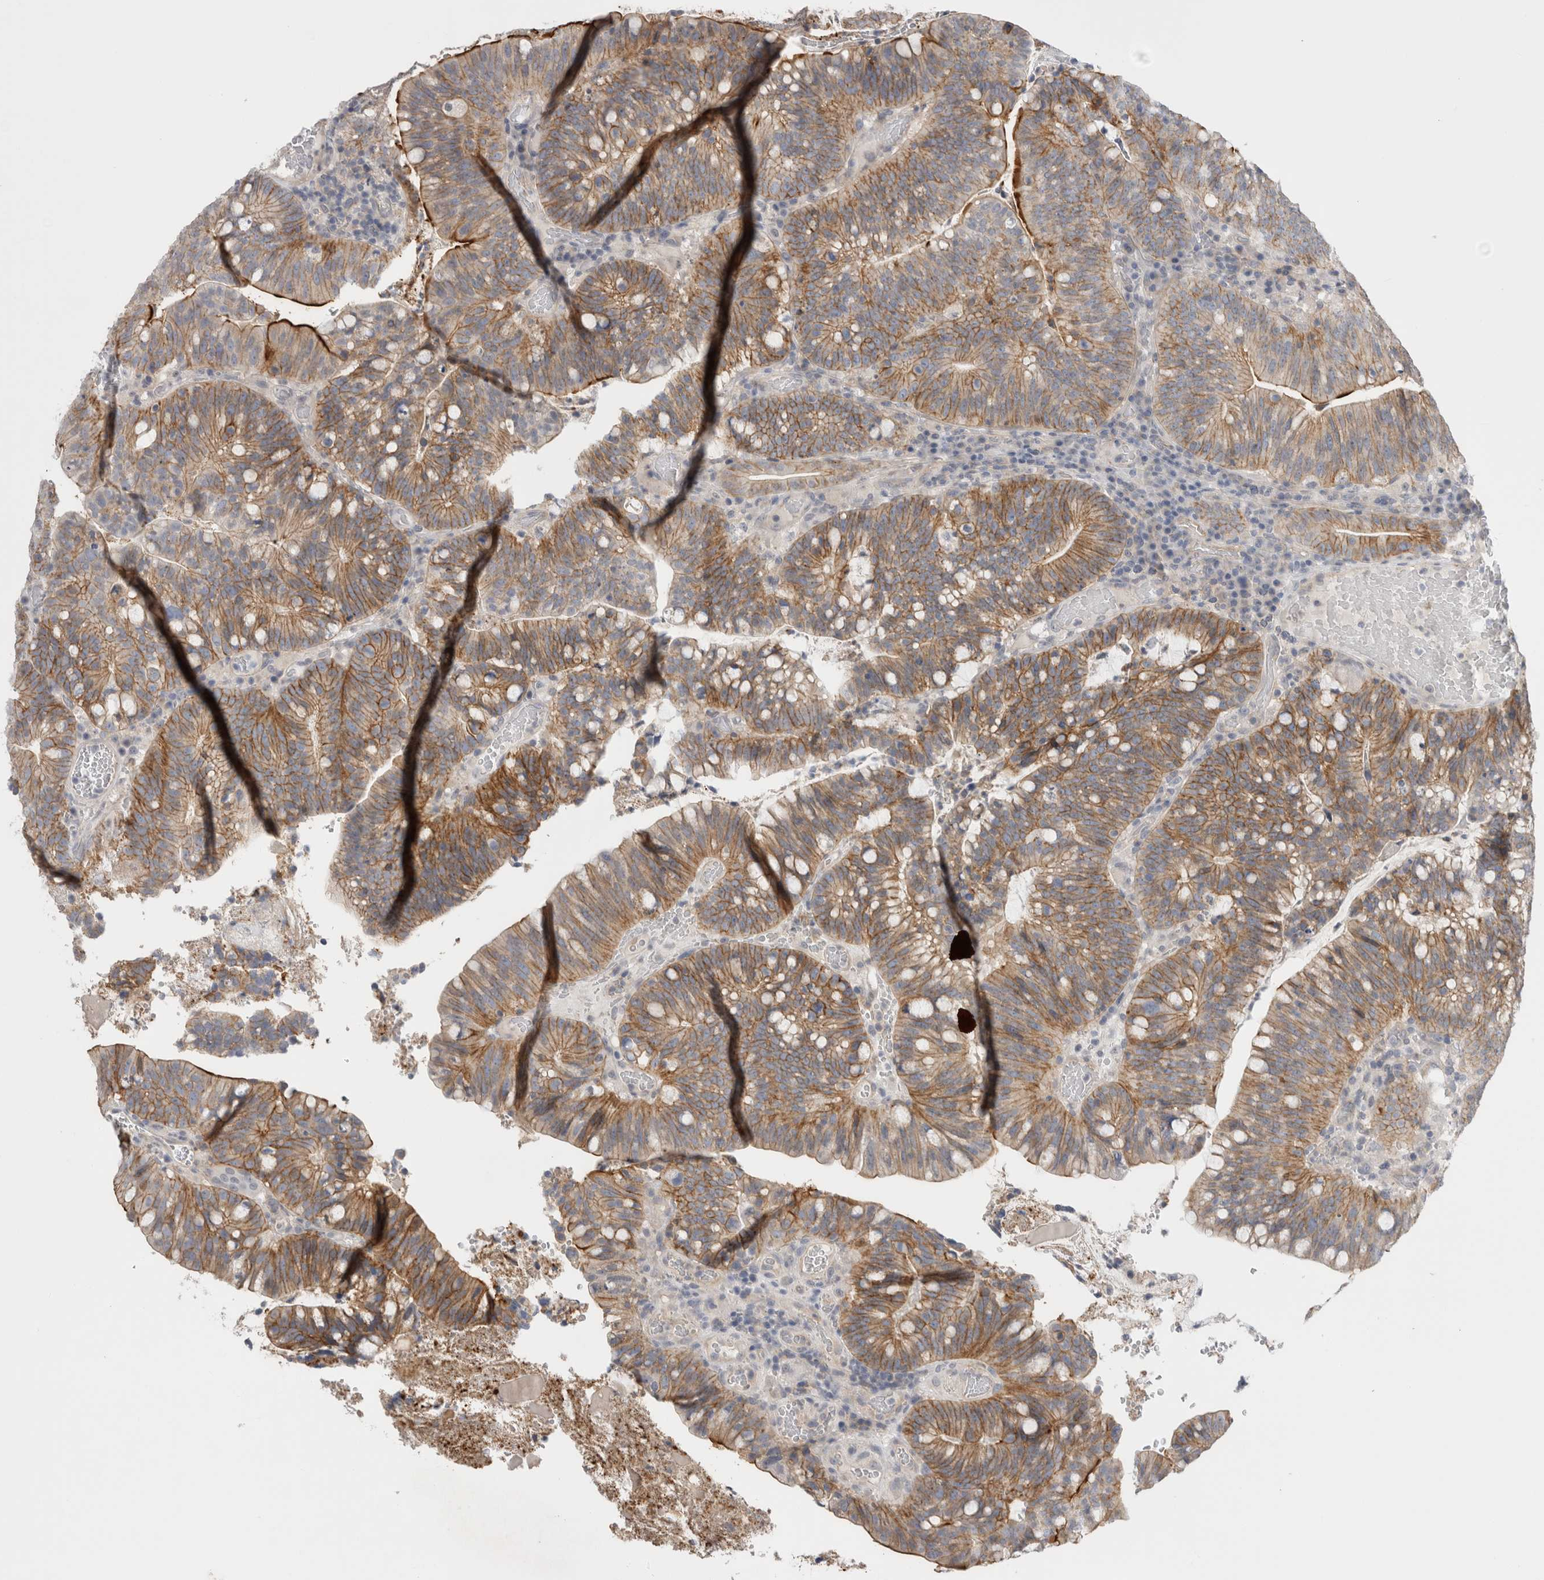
{"staining": {"intensity": "moderate", "quantity": ">75%", "location": "cytoplasmic/membranous"}, "tissue": "colorectal cancer", "cell_type": "Tumor cells", "image_type": "cancer", "snomed": [{"axis": "morphology", "description": "Adenocarcinoma, NOS"}, {"axis": "topography", "description": "Colon"}], "caption": "An IHC image of neoplastic tissue is shown. Protein staining in brown shows moderate cytoplasmic/membranous positivity in colorectal adenocarcinoma within tumor cells.", "gene": "VANGL1", "patient": {"sex": "female", "age": 66}}